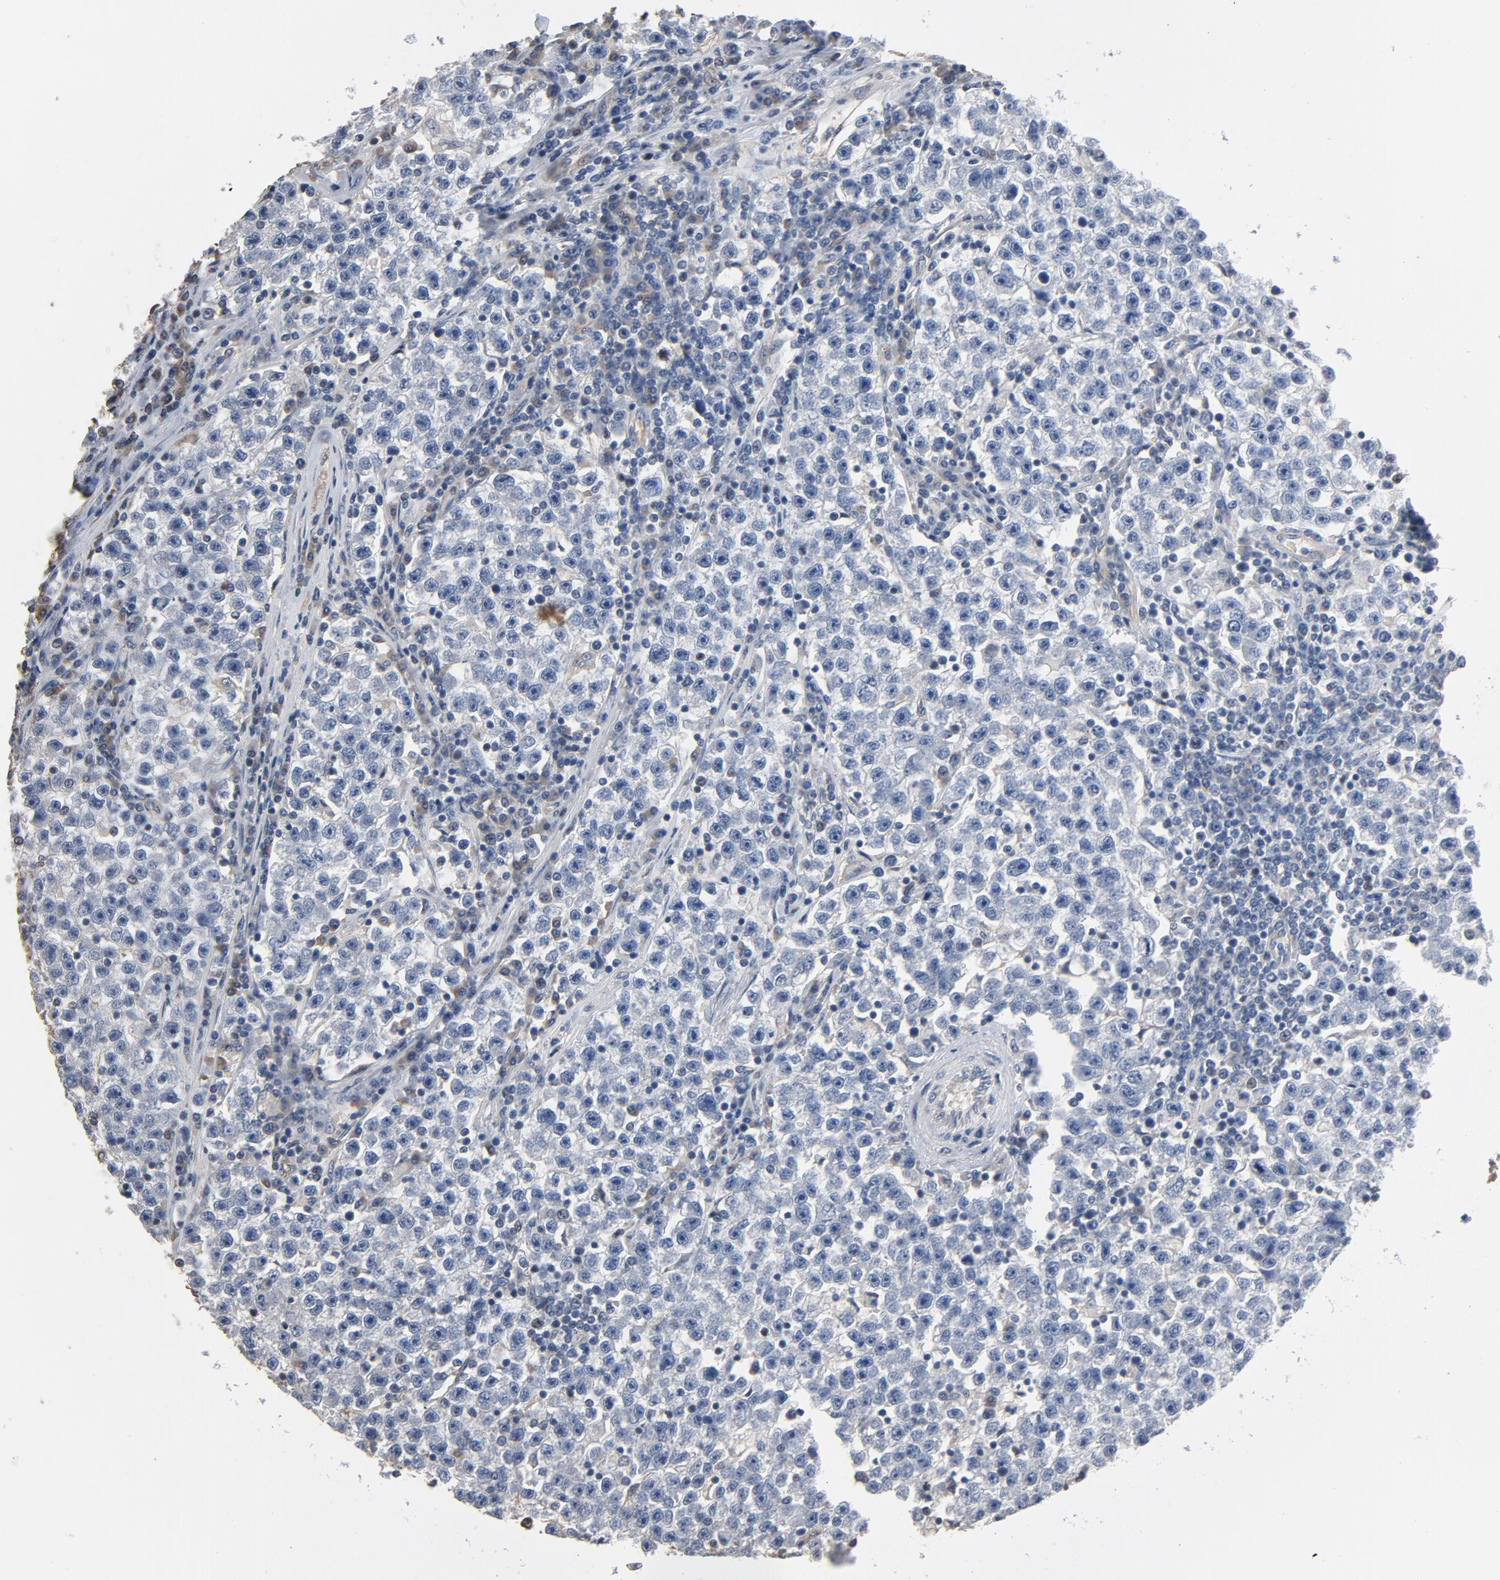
{"staining": {"intensity": "negative", "quantity": "none", "location": "none"}, "tissue": "testis cancer", "cell_type": "Tumor cells", "image_type": "cancer", "snomed": [{"axis": "morphology", "description": "Seminoma, NOS"}, {"axis": "topography", "description": "Testis"}], "caption": "Immunohistochemistry (IHC) histopathology image of testis seminoma stained for a protein (brown), which demonstrates no expression in tumor cells.", "gene": "SOX6", "patient": {"sex": "male", "age": 22}}